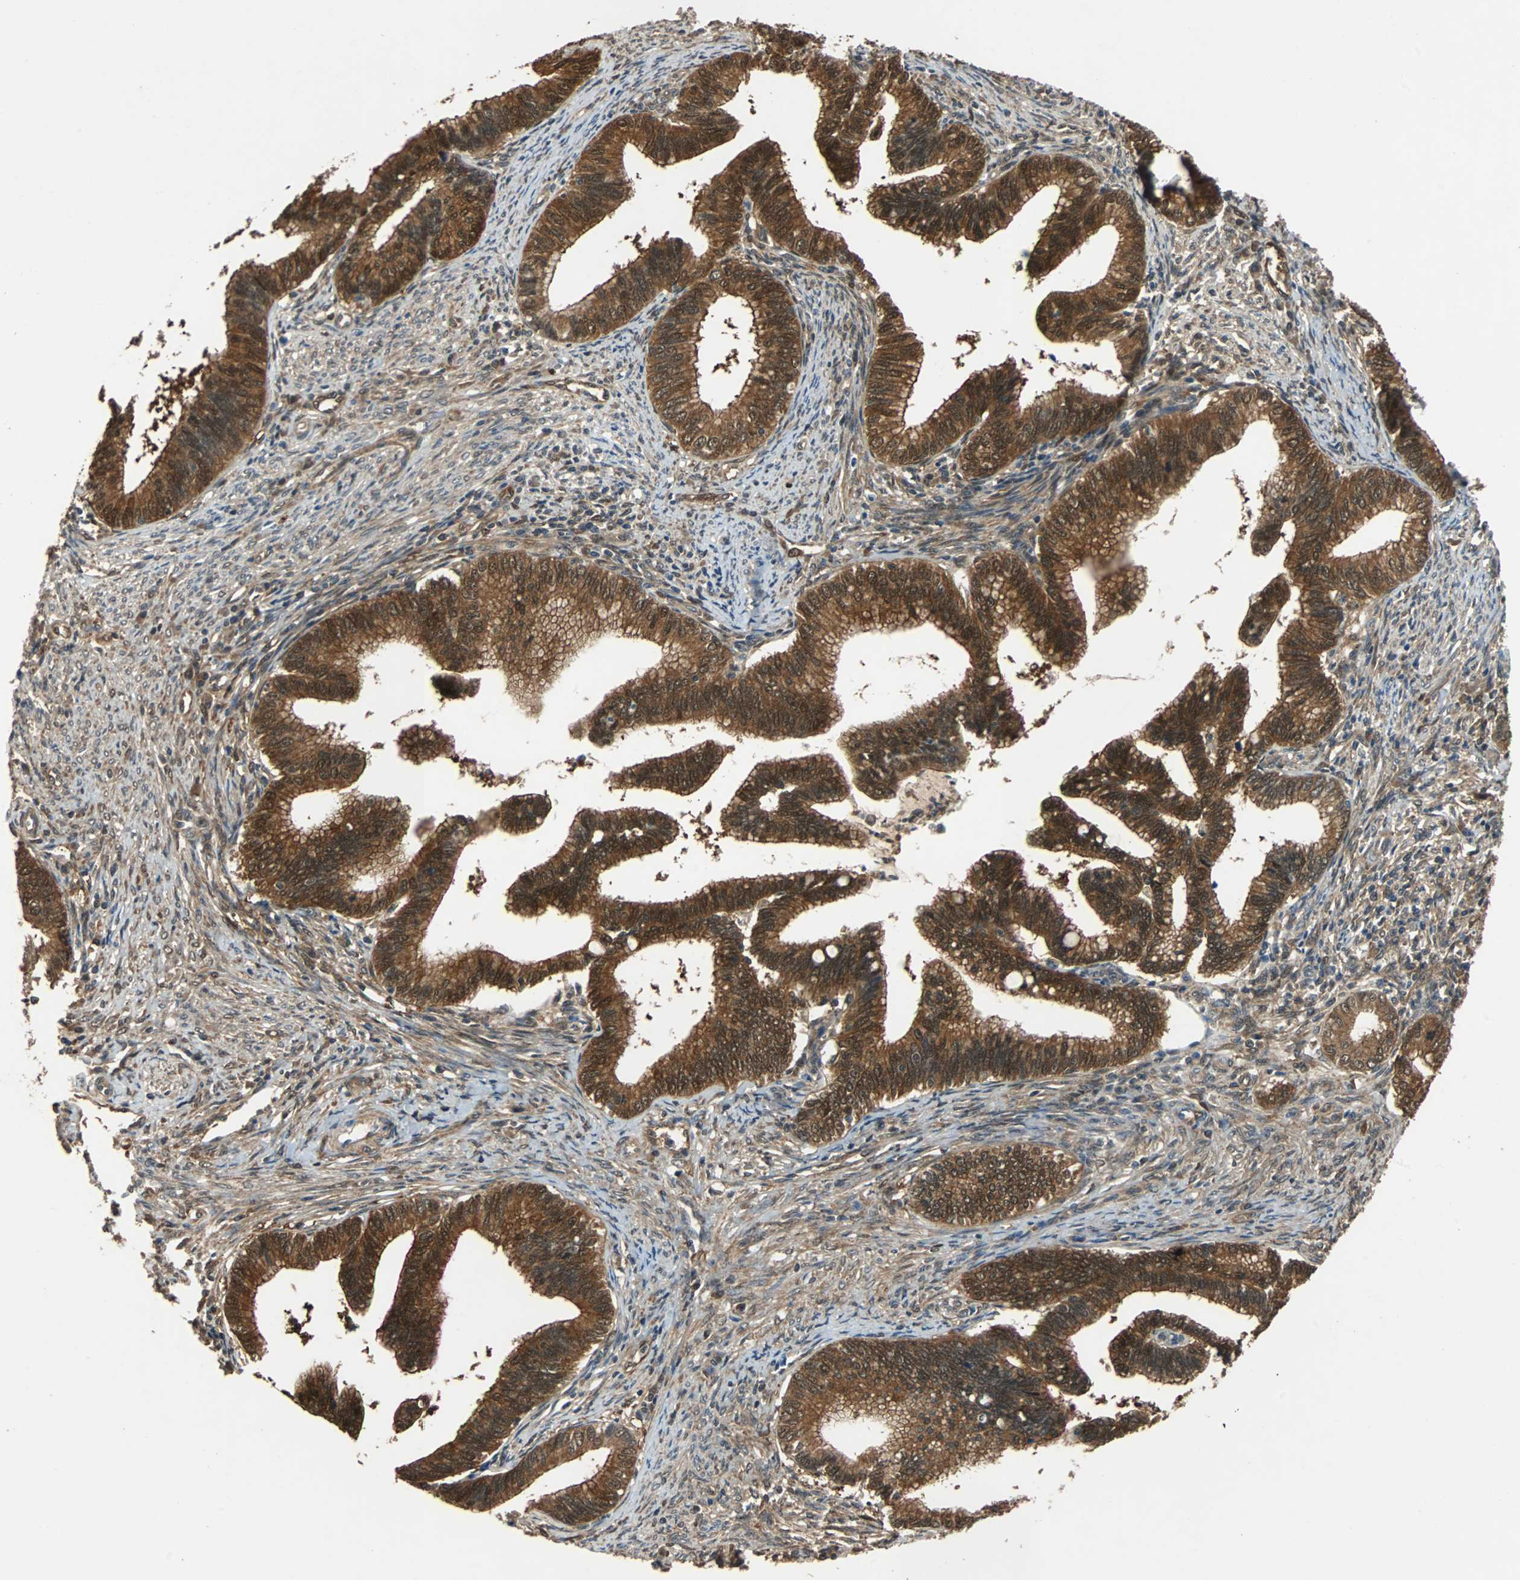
{"staining": {"intensity": "strong", "quantity": ">75%", "location": "cytoplasmic/membranous,nuclear"}, "tissue": "cervical cancer", "cell_type": "Tumor cells", "image_type": "cancer", "snomed": [{"axis": "morphology", "description": "Adenocarcinoma, NOS"}, {"axis": "topography", "description": "Cervix"}], "caption": "Cervical cancer stained with immunohistochemistry shows strong cytoplasmic/membranous and nuclear staining in about >75% of tumor cells.", "gene": "PRDX6", "patient": {"sex": "female", "age": 36}}